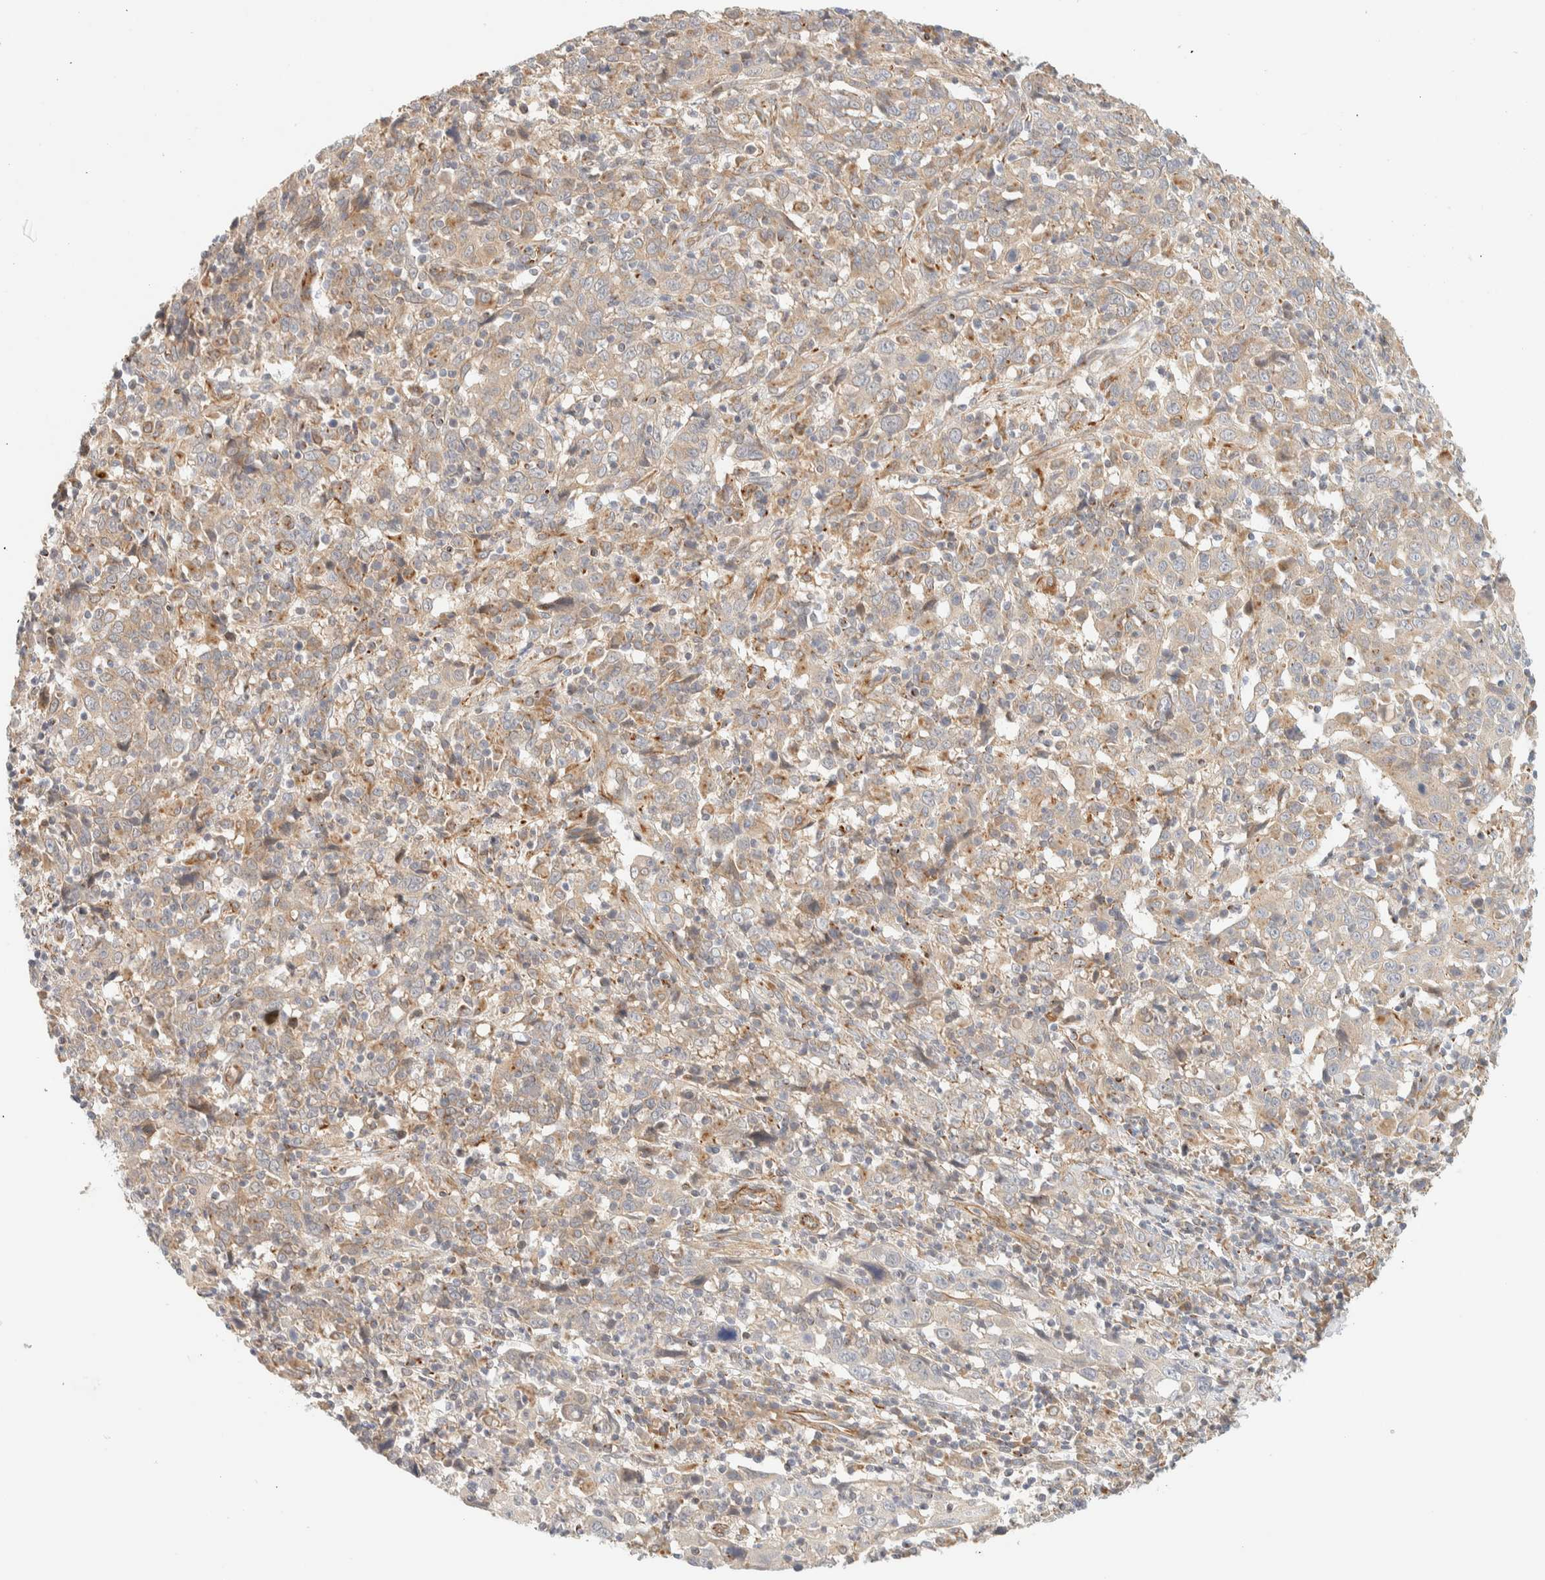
{"staining": {"intensity": "weak", "quantity": ">75%", "location": "cytoplasmic/membranous"}, "tissue": "cervical cancer", "cell_type": "Tumor cells", "image_type": "cancer", "snomed": [{"axis": "morphology", "description": "Squamous cell carcinoma, NOS"}, {"axis": "topography", "description": "Cervix"}], "caption": "A brown stain labels weak cytoplasmic/membranous positivity of a protein in human cervical squamous cell carcinoma tumor cells.", "gene": "FAT1", "patient": {"sex": "female", "age": 46}}